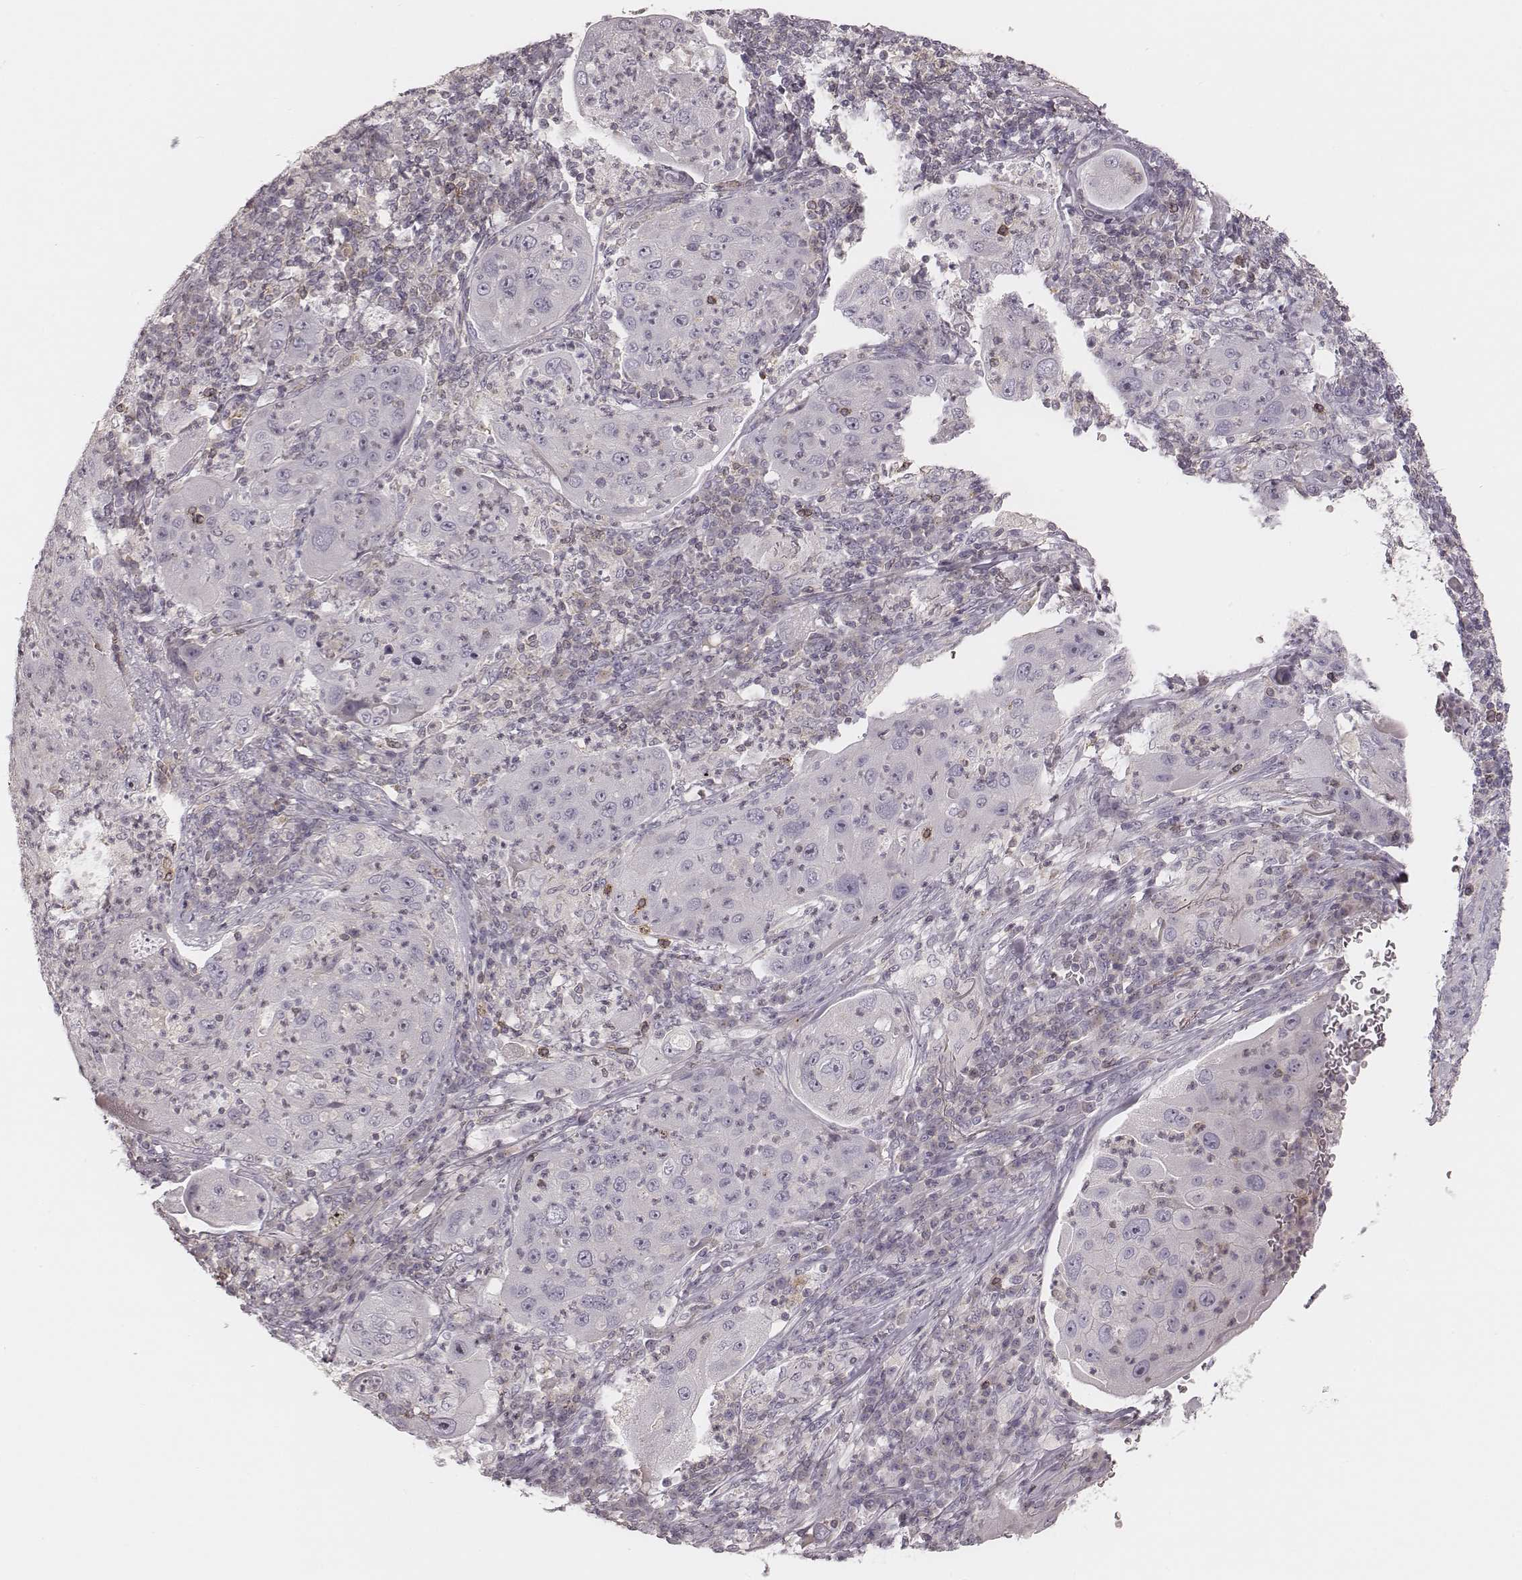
{"staining": {"intensity": "negative", "quantity": "none", "location": "none"}, "tissue": "lung cancer", "cell_type": "Tumor cells", "image_type": "cancer", "snomed": [{"axis": "morphology", "description": "Squamous cell carcinoma, NOS"}, {"axis": "topography", "description": "Lung"}], "caption": "Tumor cells show no significant protein expression in lung squamous cell carcinoma. (DAB (3,3'-diaminobenzidine) immunohistochemistry (IHC) with hematoxylin counter stain).", "gene": "MSX1", "patient": {"sex": "female", "age": 59}}